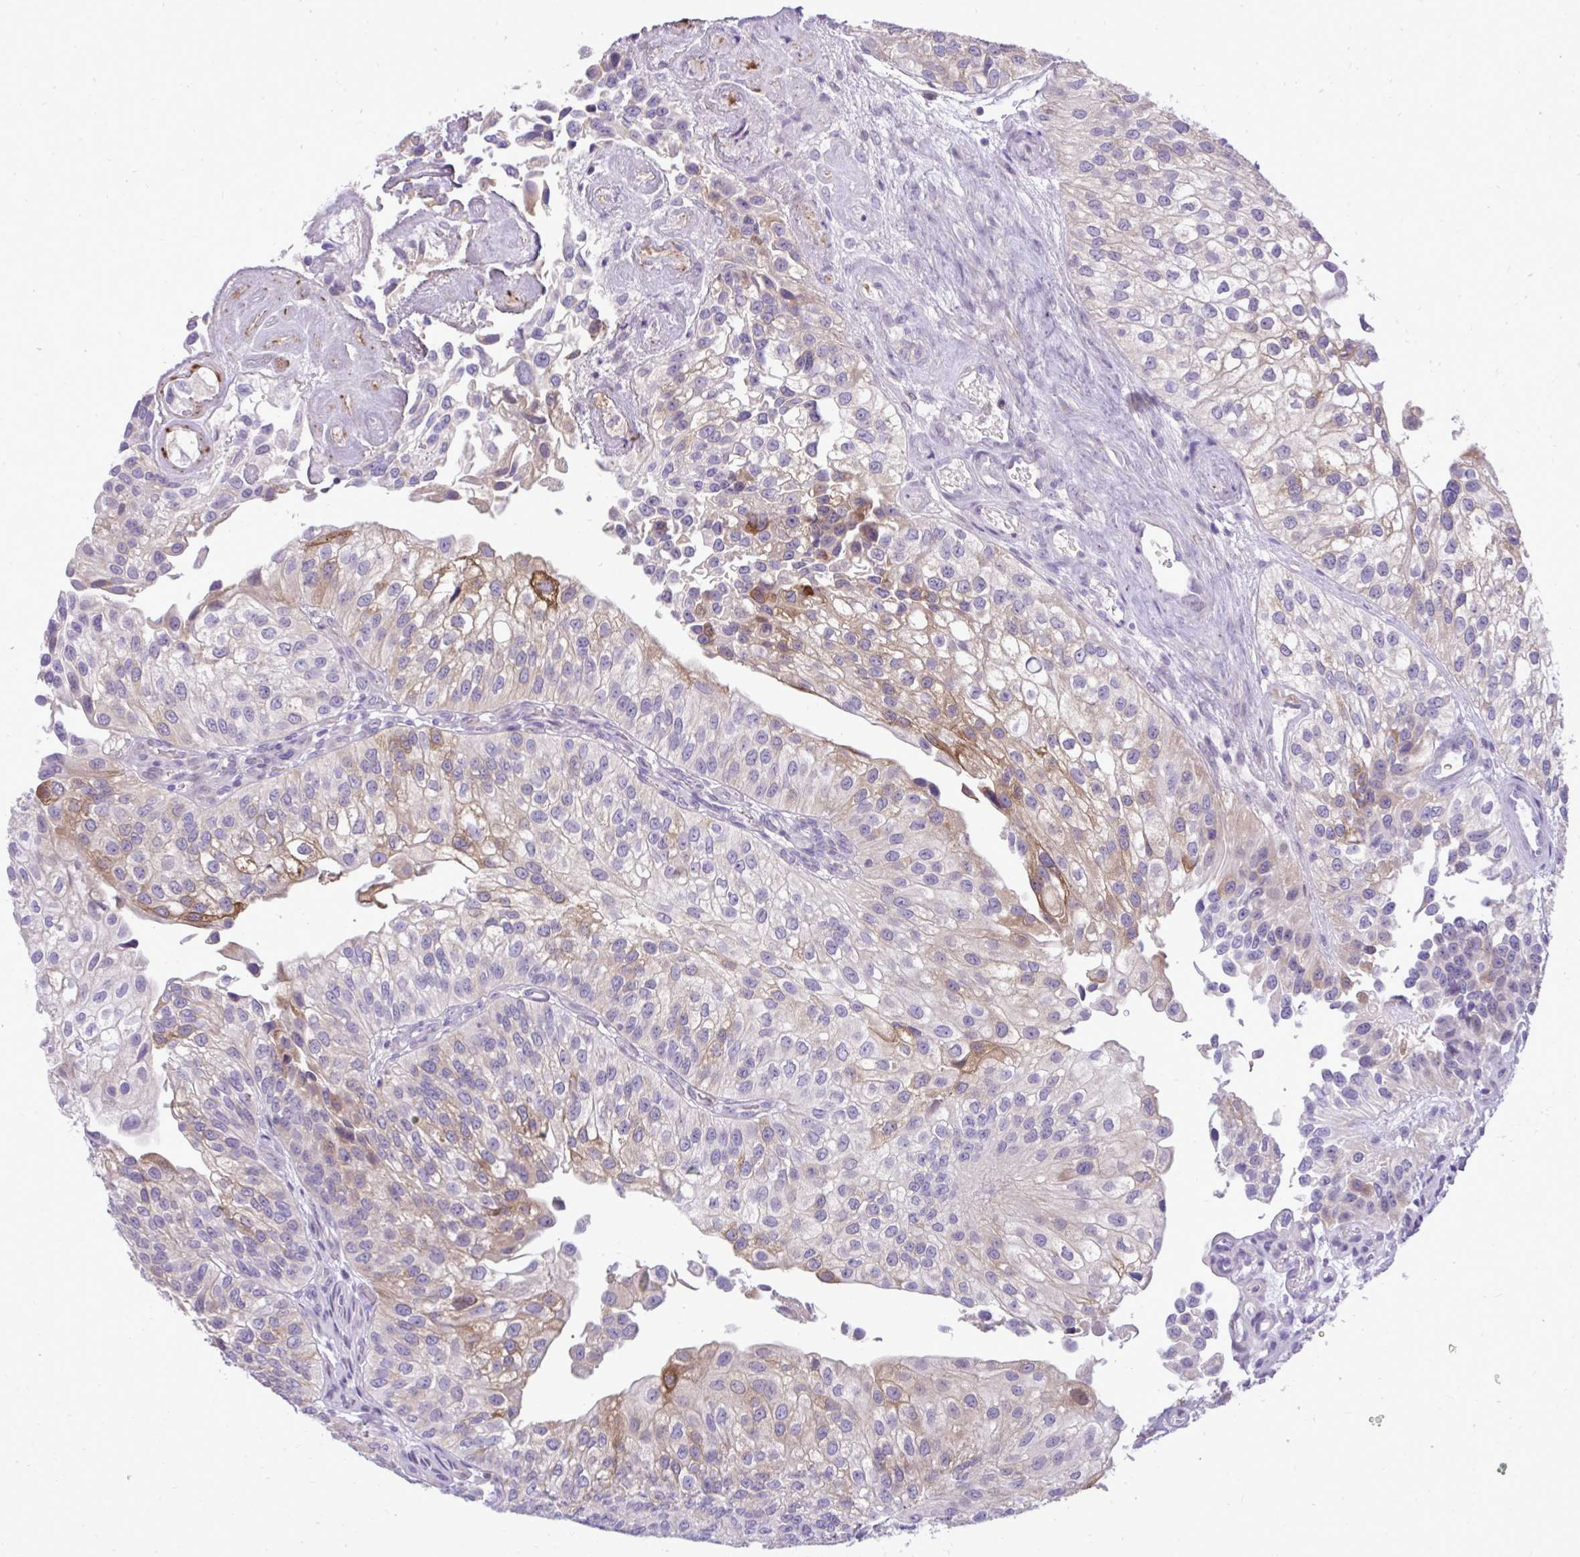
{"staining": {"intensity": "moderate", "quantity": "<25%", "location": "cytoplasmic/membranous"}, "tissue": "urothelial cancer", "cell_type": "Tumor cells", "image_type": "cancer", "snomed": [{"axis": "morphology", "description": "Urothelial carcinoma, NOS"}, {"axis": "topography", "description": "Urinary bladder"}], "caption": "Immunohistochemistry (IHC) micrograph of human urothelial cancer stained for a protein (brown), which displays low levels of moderate cytoplasmic/membranous expression in approximately <25% of tumor cells.", "gene": "SPAG1", "patient": {"sex": "male", "age": 87}}